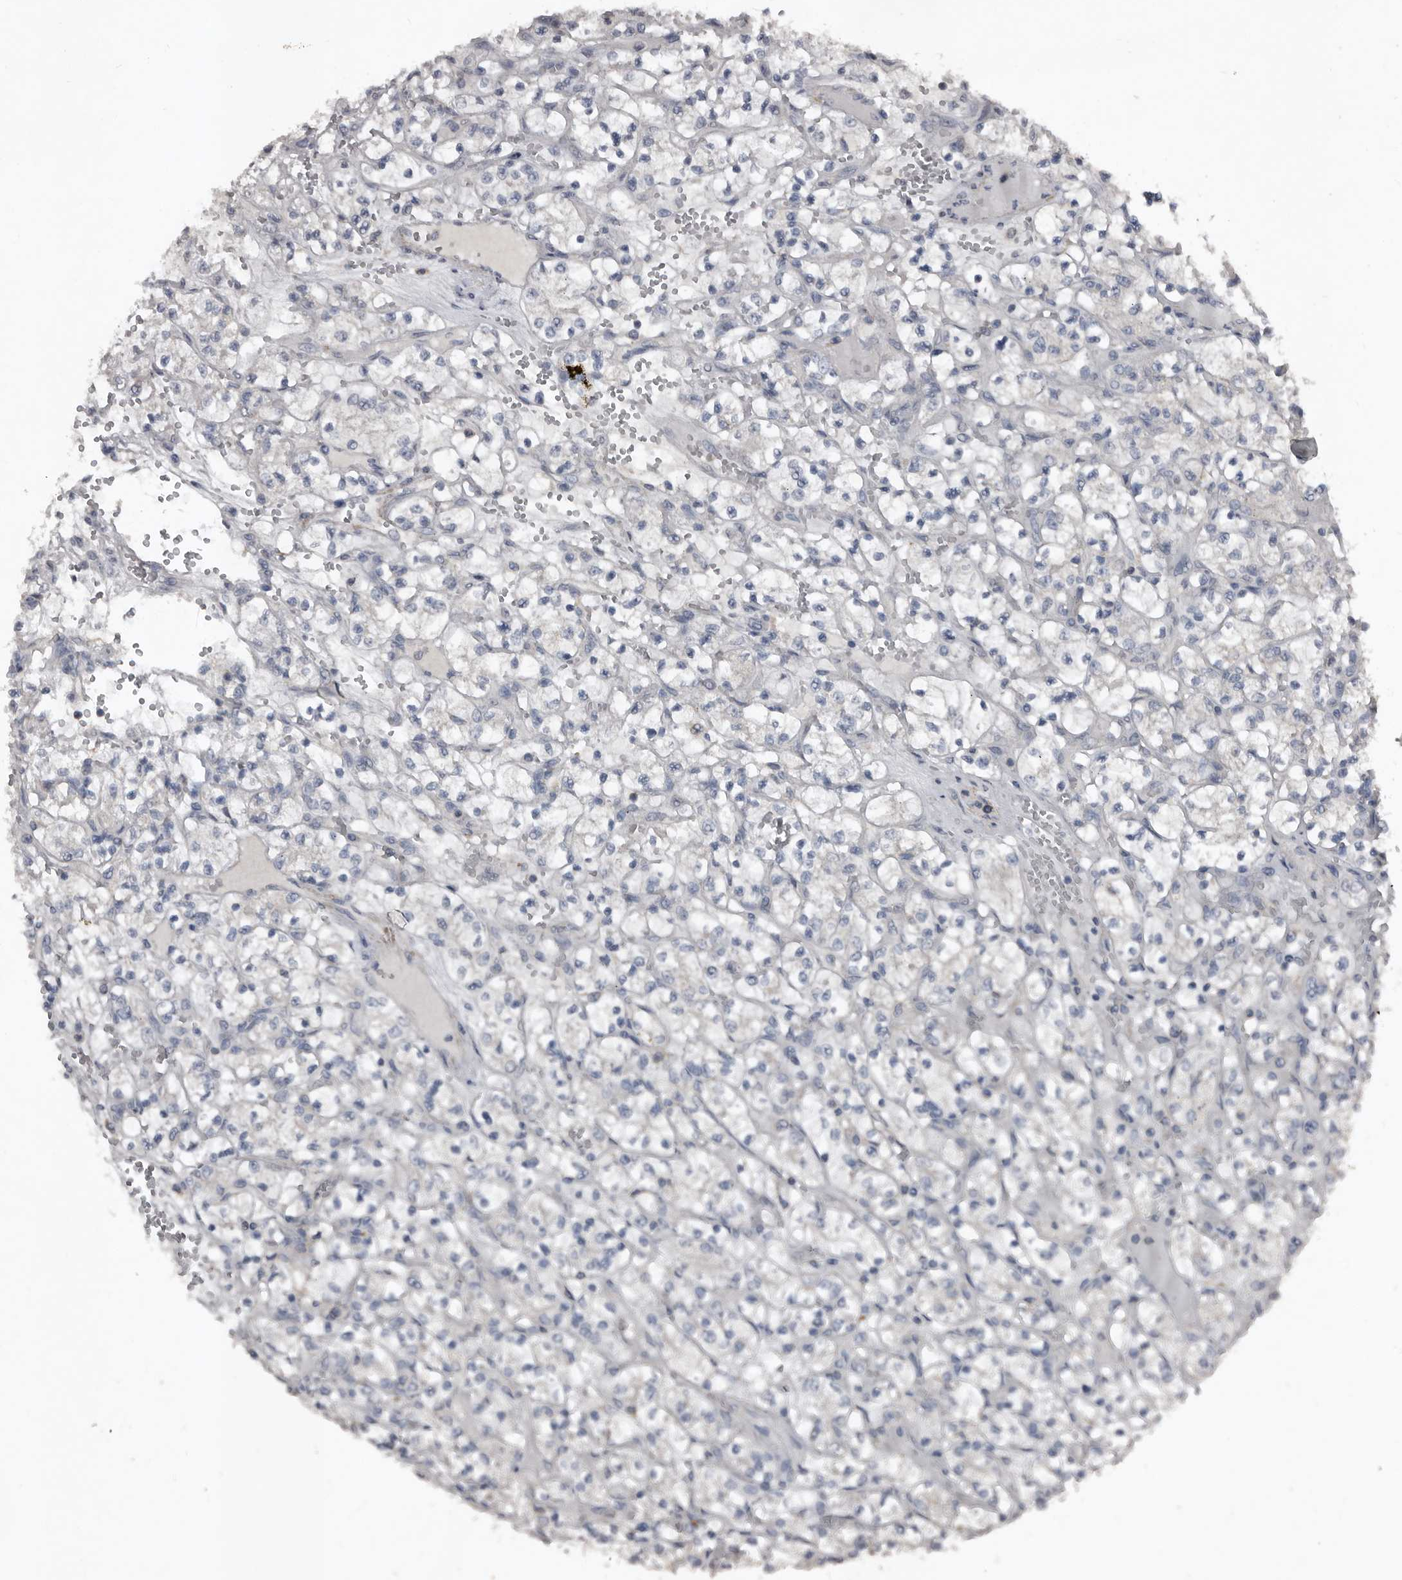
{"staining": {"intensity": "negative", "quantity": "none", "location": "none"}, "tissue": "renal cancer", "cell_type": "Tumor cells", "image_type": "cancer", "snomed": [{"axis": "morphology", "description": "Adenocarcinoma, NOS"}, {"axis": "topography", "description": "Kidney"}], "caption": "DAB (3,3'-diaminobenzidine) immunohistochemical staining of human renal cancer shows no significant expression in tumor cells. (Stains: DAB immunohistochemistry (IHC) with hematoxylin counter stain, Microscopy: brightfield microscopy at high magnification).", "gene": "GREB1", "patient": {"sex": "female", "age": 69}}